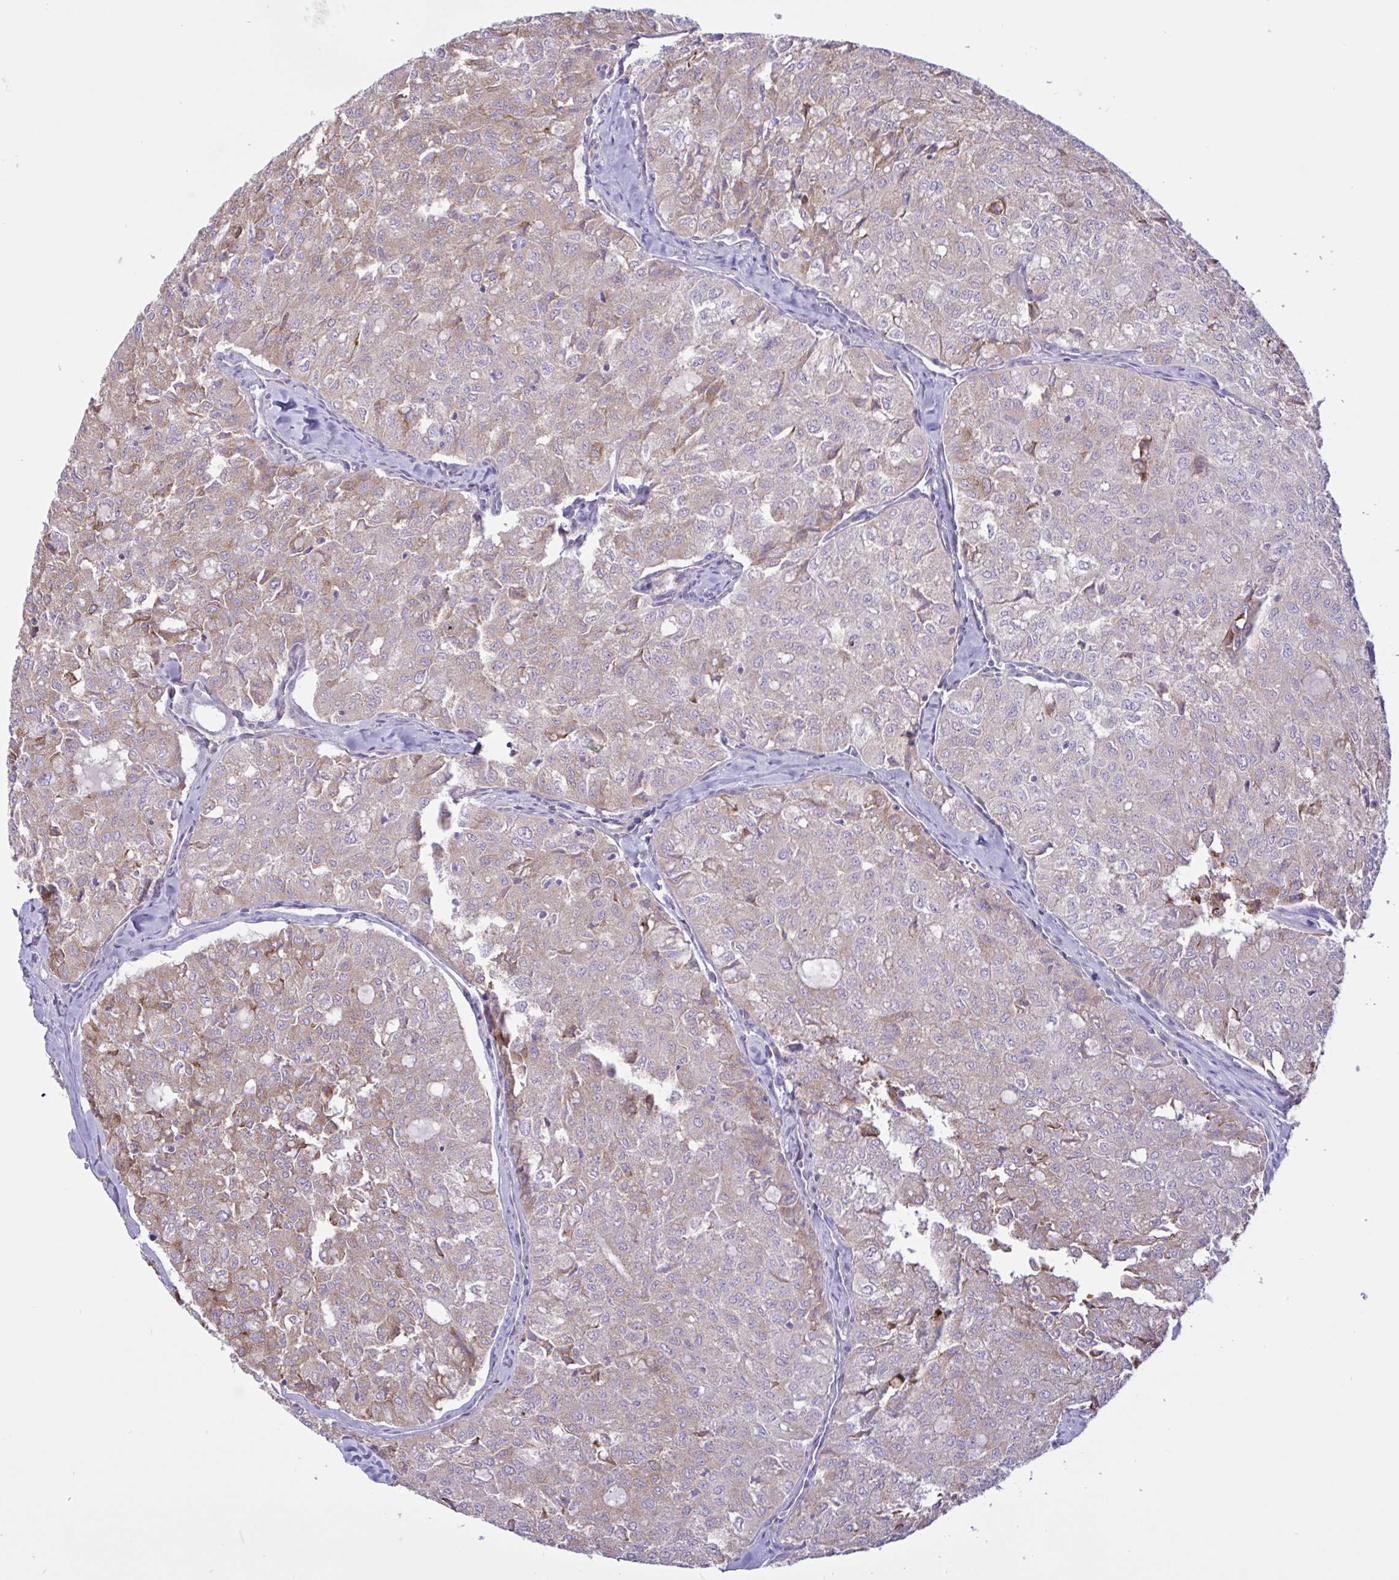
{"staining": {"intensity": "weak", "quantity": "25%-75%", "location": "cytoplasmic/membranous"}, "tissue": "thyroid cancer", "cell_type": "Tumor cells", "image_type": "cancer", "snomed": [{"axis": "morphology", "description": "Follicular adenoma carcinoma, NOS"}, {"axis": "topography", "description": "Thyroid gland"}], "caption": "Weak cytoplasmic/membranous expression is identified in approximately 25%-75% of tumor cells in thyroid cancer (follicular adenoma carcinoma).", "gene": "DSC3", "patient": {"sex": "male", "age": 75}}